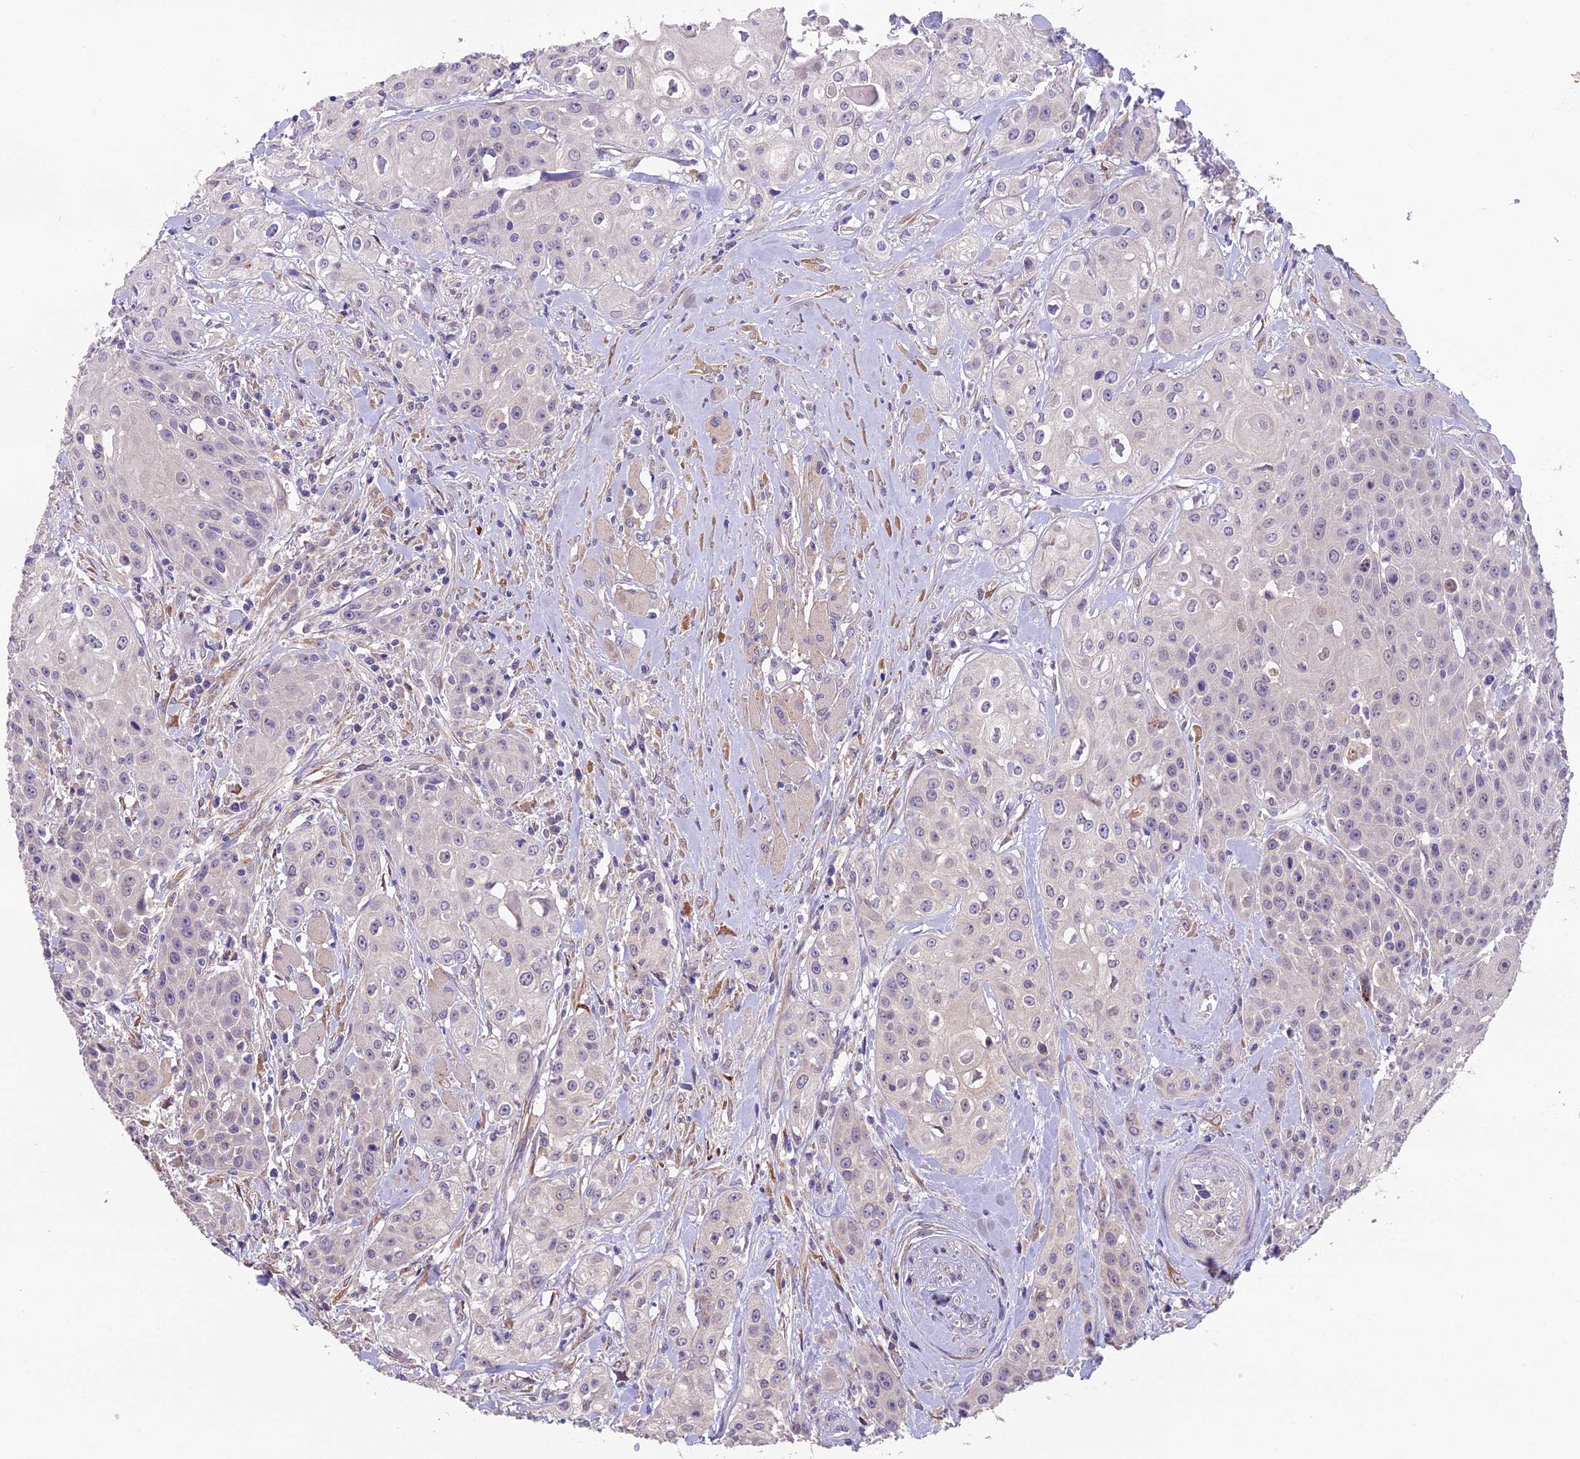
{"staining": {"intensity": "negative", "quantity": "none", "location": "none"}, "tissue": "head and neck cancer", "cell_type": "Tumor cells", "image_type": "cancer", "snomed": [{"axis": "morphology", "description": "Squamous cell carcinoma, NOS"}, {"axis": "topography", "description": "Oral tissue"}, {"axis": "topography", "description": "Head-Neck"}], "caption": "Head and neck cancer was stained to show a protein in brown. There is no significant staining in tumor cells. (IHC, brightfield microscopy, high magnification).", "gene": "PUS10", "patient": {"sex": "female", "age": 82}}